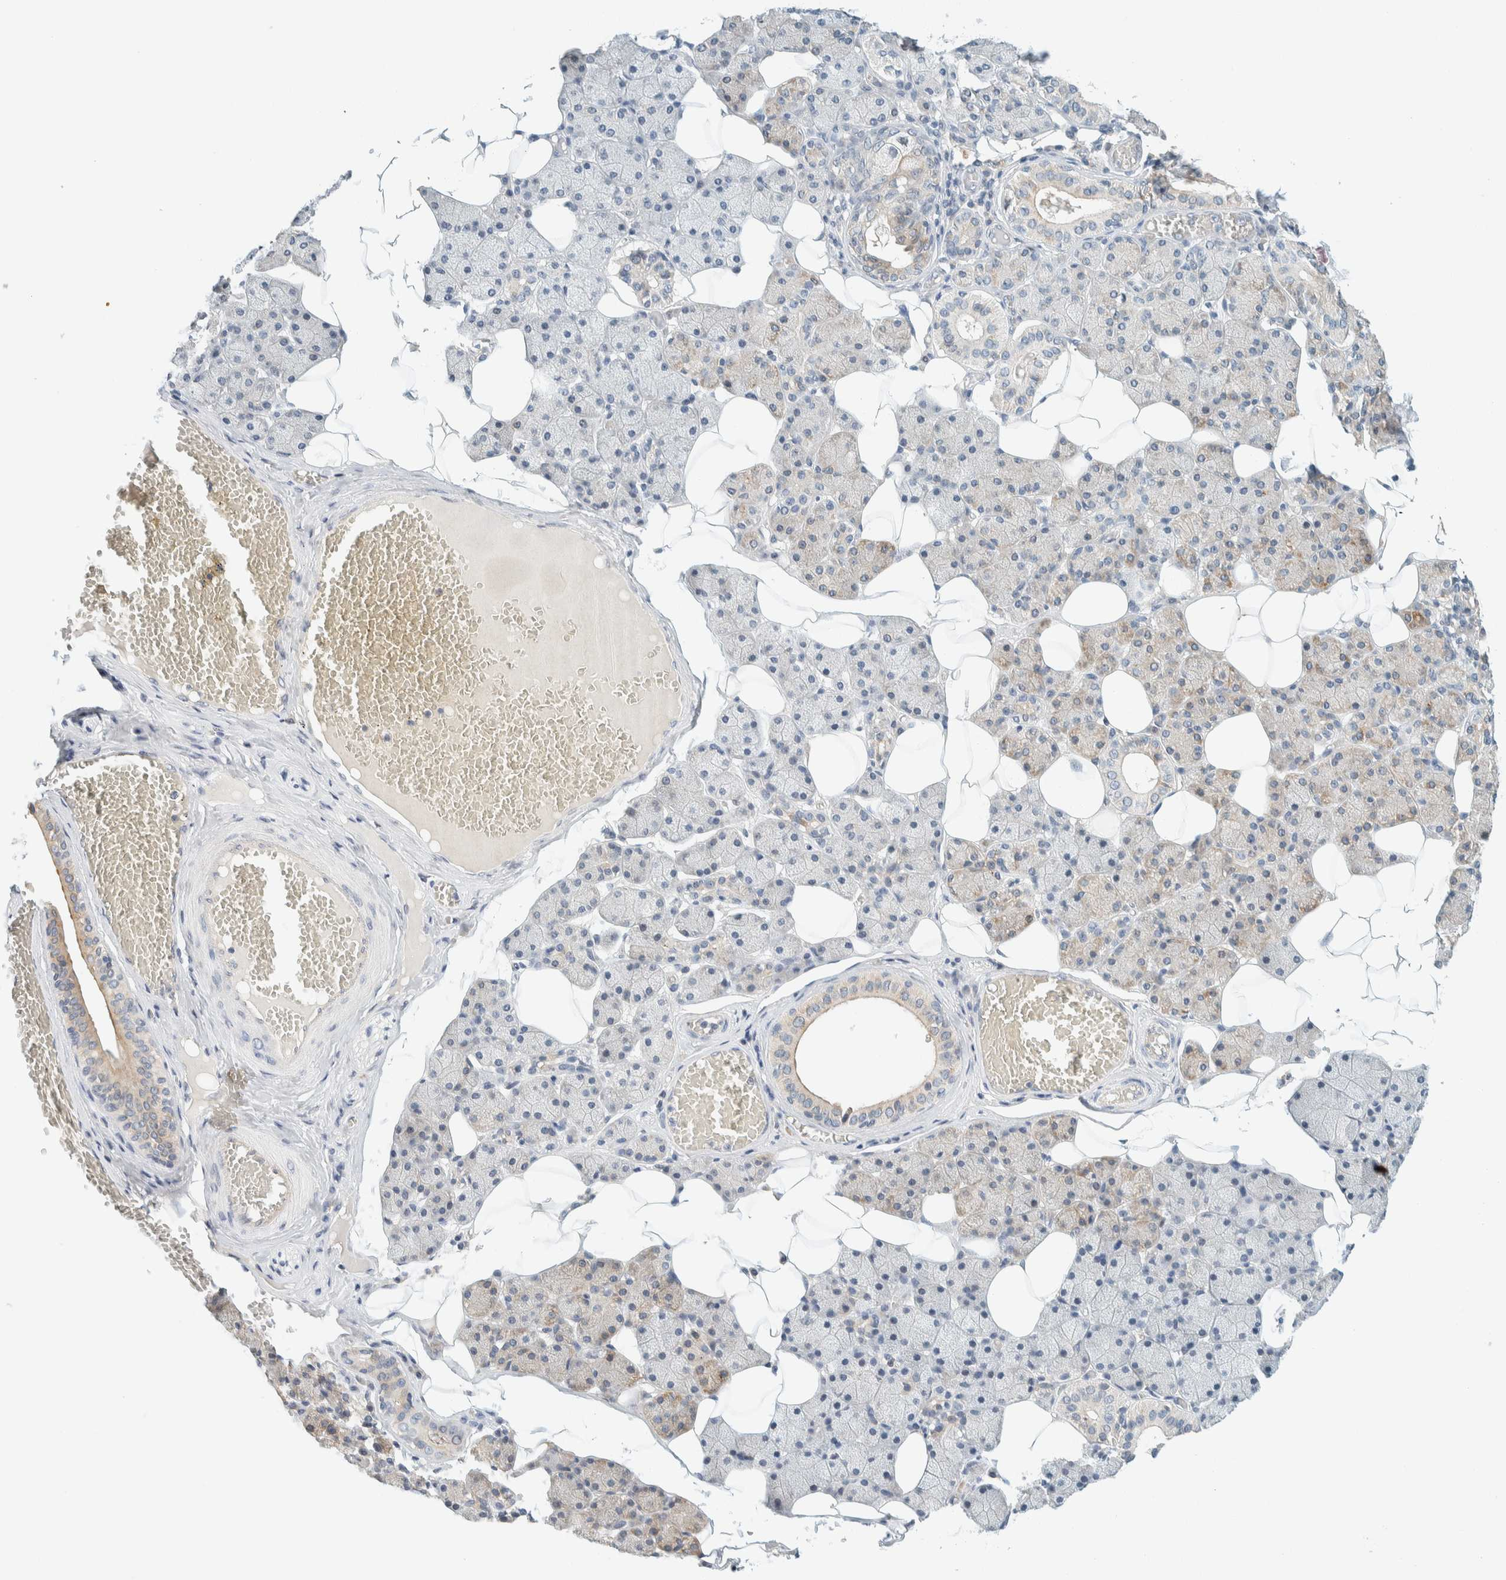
{"staining": {"intensity": "weak", "quantity": "25%-75%", "location": "cytoplasmic/membranous"}, "tissue": "salivary gland", "cell_type": "Glandular cells", "image_type": "normal", "snomed": [{"axis": "morphology", "description": "Normal tissue, NOS"}, {"axis": "topography", "description": "Salivary gland"}], "caption": "Protein staining of normal salivary gland demonstrates weak cytoplasmic/membranous staining in approximately 25%-75% of glandular cells. (IHC, brightfield microscopy, high magnification).", "gene": "SUMF2", "patient": {"sex": "female", "age": 33}}